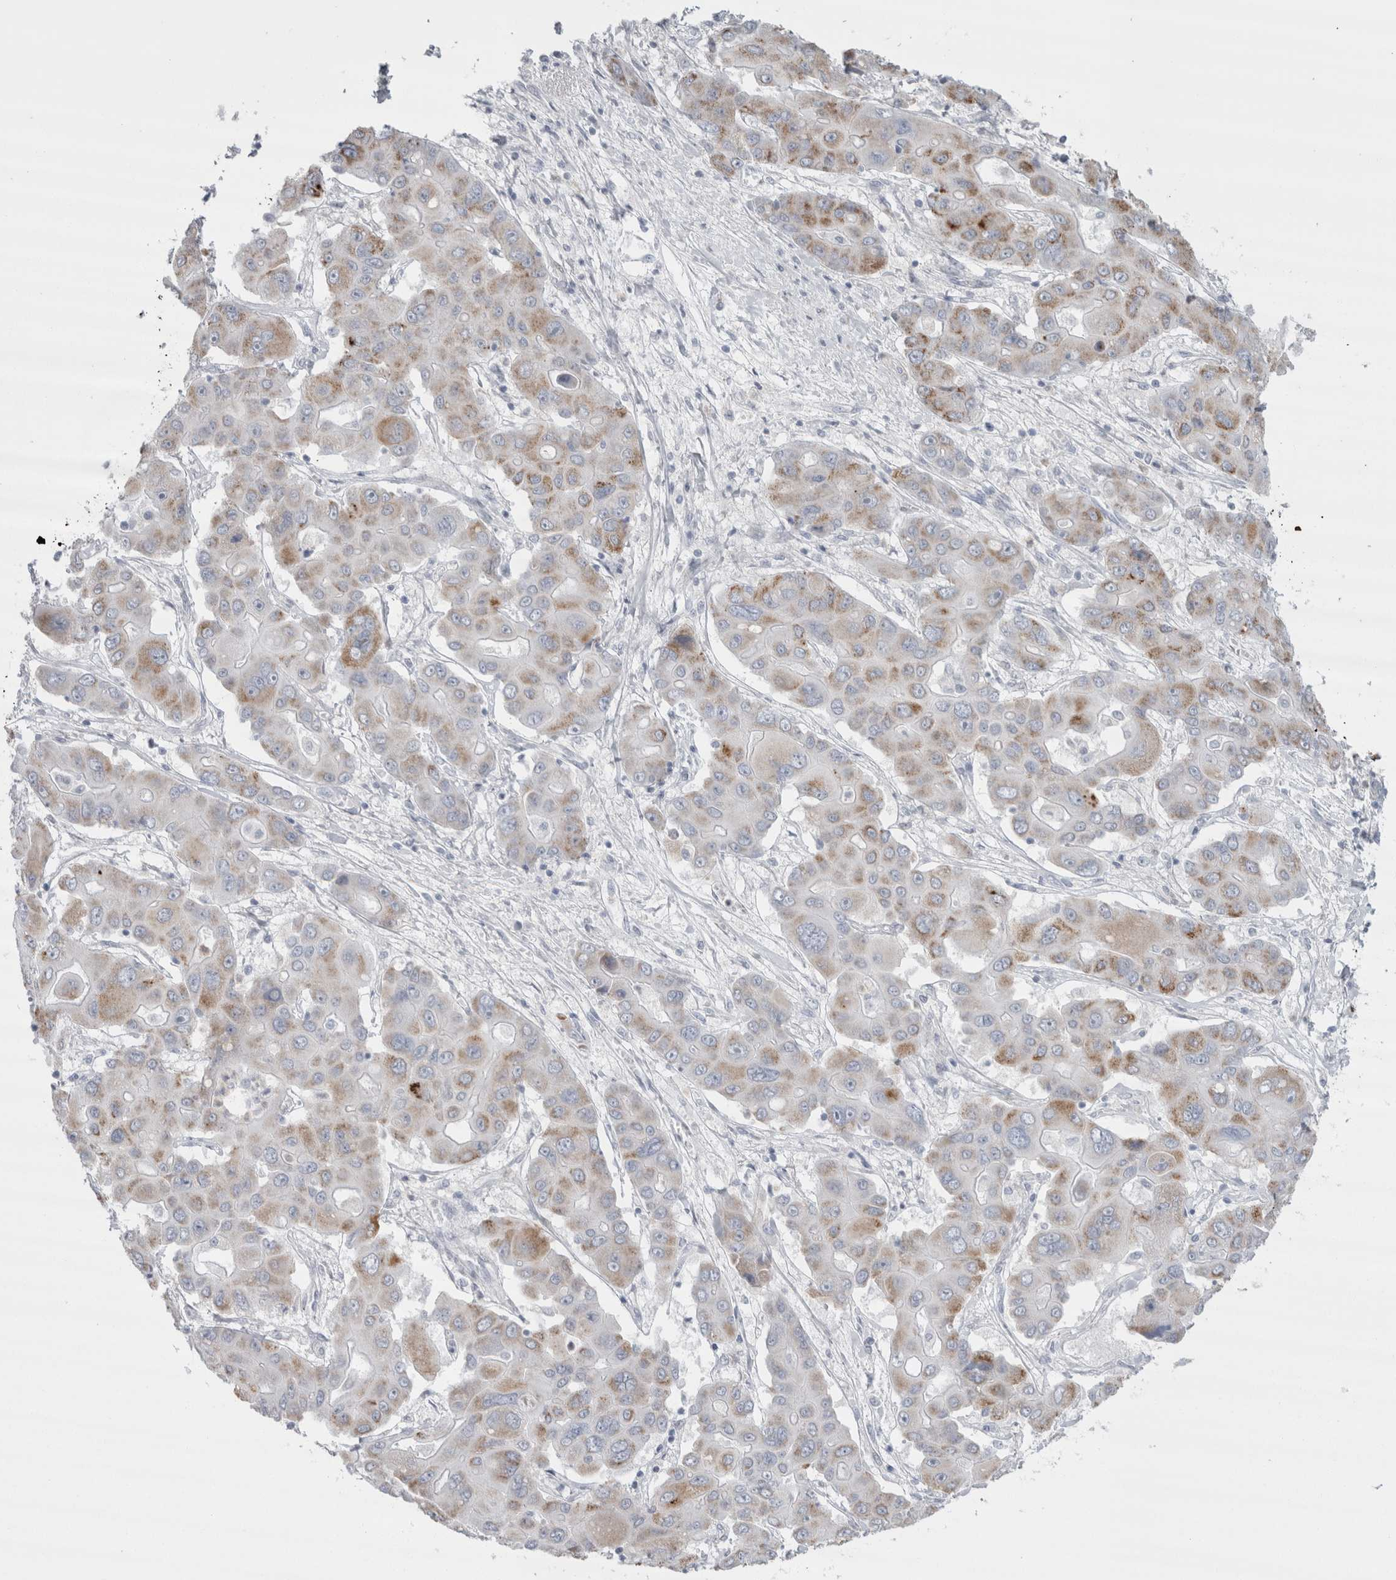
{"staining": {"intensity": "weak", "quantity": "25%-75%", "location": "cytoplasmic/membranous"}, "tissue": "liver cancer", "cell_type": "Tumor cells", "image_type": "cancer", "snomed": [{"axis": "morphology", "description": "Cholangiocarcinoma"}, {"axis": "topography", "description": "Liver"}], "caption": "Immunohistochemical staining of cholangiocarcinoma (liver) exhibits weak cytoplasmic/membranous protein positivity in about 25%-75% of tumor cells.", "gene": "PLIN1", "patient": {"sex": "male", "age": 67}}